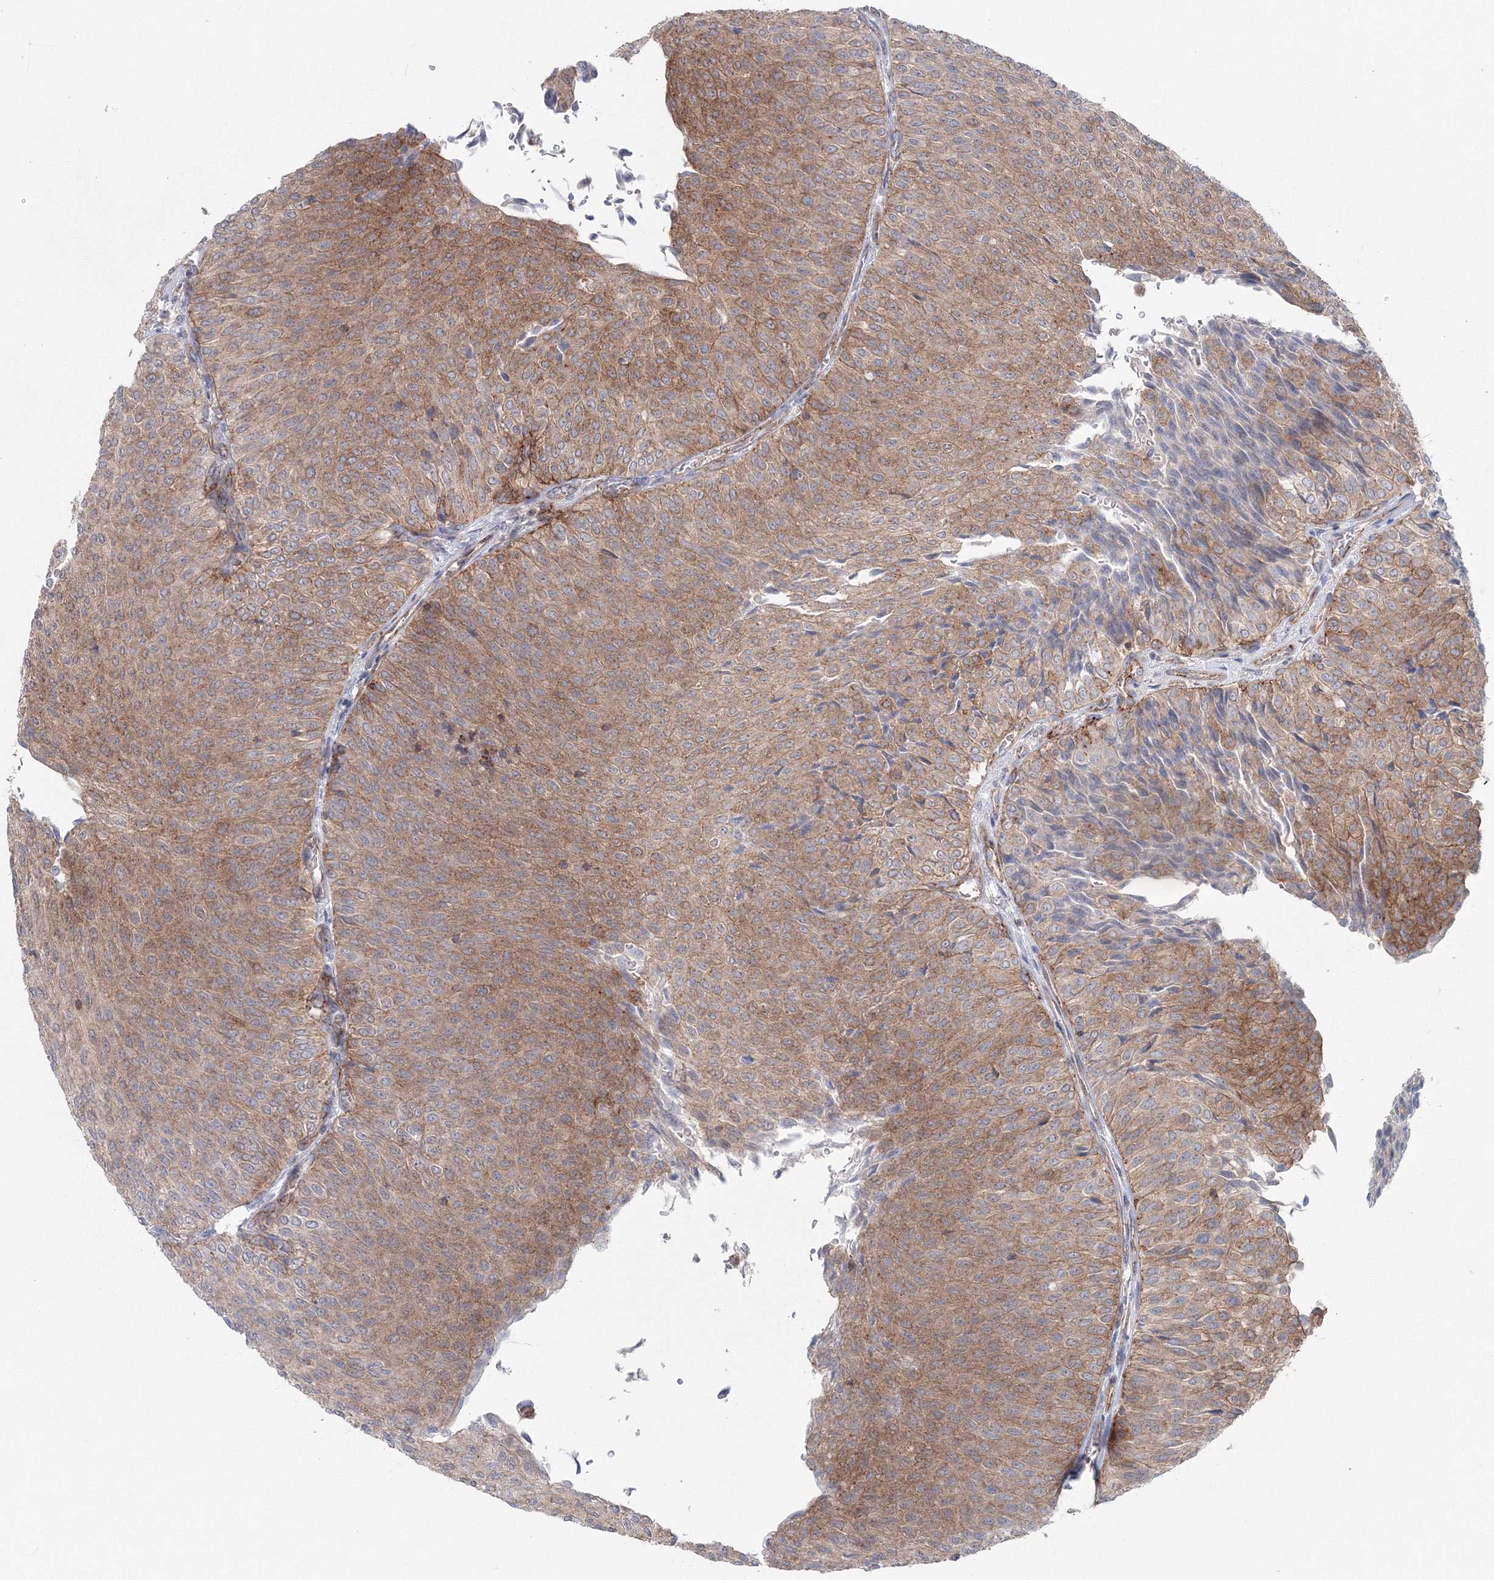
{"staining": {"intensity": "weak", "quantity": ">75%", "location": "cytoplasmic/membranous"}, "tissue": "urothelial cancer", "cell_type": "Tumor cells", "image_type": "cancer", "snomed": [{"axis": "morphology", "description": "Urothelial carcinoma, Low grade"}, {"axis": "topography", "description": "Urinary bladder"}], "caption": "The image reveals a brown stain indicating the presence of a protein in the cytoplasmic/membranous of tumor cells in urothelial carcinoma (low-grade).", "gene": "GGA2", "patient": {"sex": "male", "age": 78}}